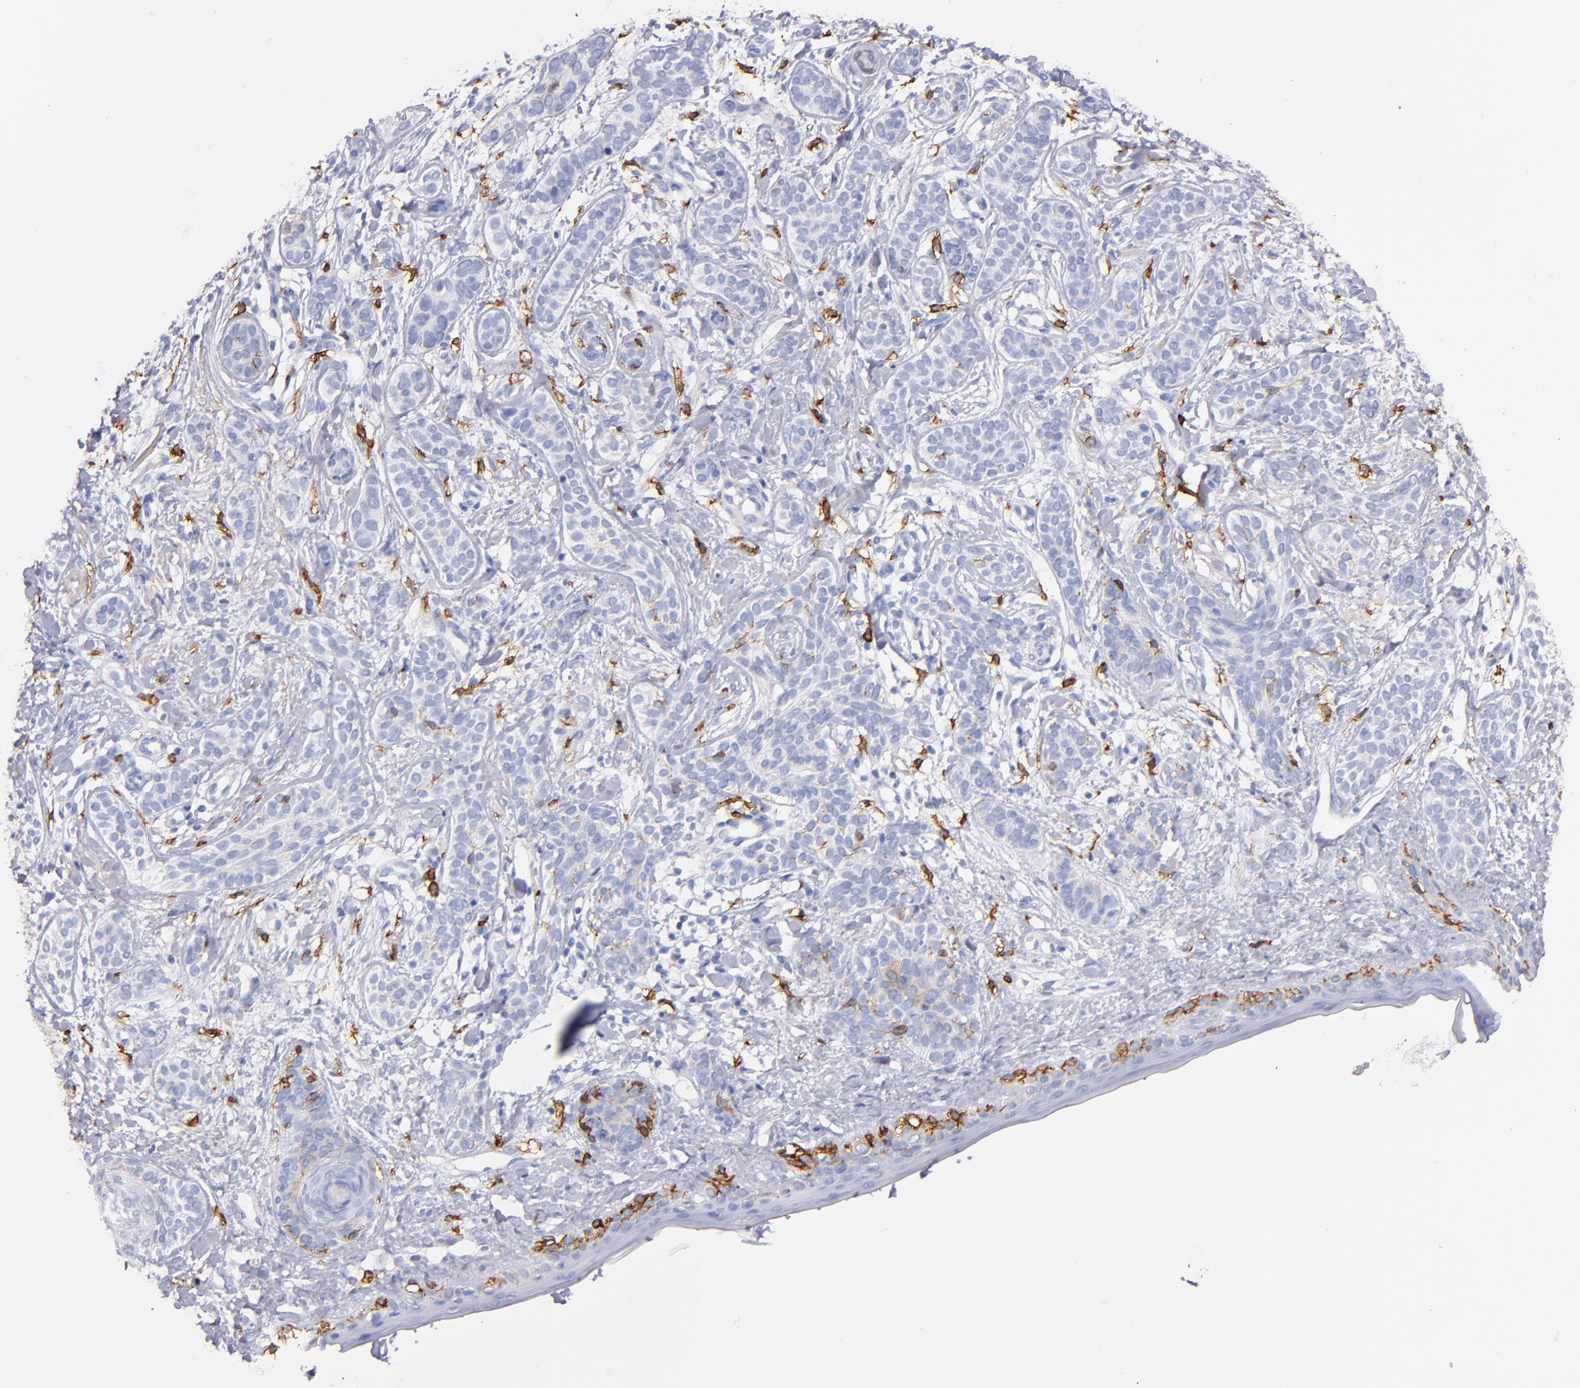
{"staining": {"intensity": "negative", "quantity": "none", "location": "none"}, "tissue": "skin cancer", "cell_type": "Tumor cells", "image_type": "cancer", "snomed": [{"axis": "morphology", "description": "Normal tissue, NOS"}, {"axis": "morphology", "description": "Basal cell carcinoma"}, {"axis": "topography", "description": "Skin"}], "caption": "Immunohistochemical staining of human basal cell carcinoma (skin) reveals no significant expression in tumor cells.", "gene": "KIT", "patient": {"sex": "male", "age": 63}}